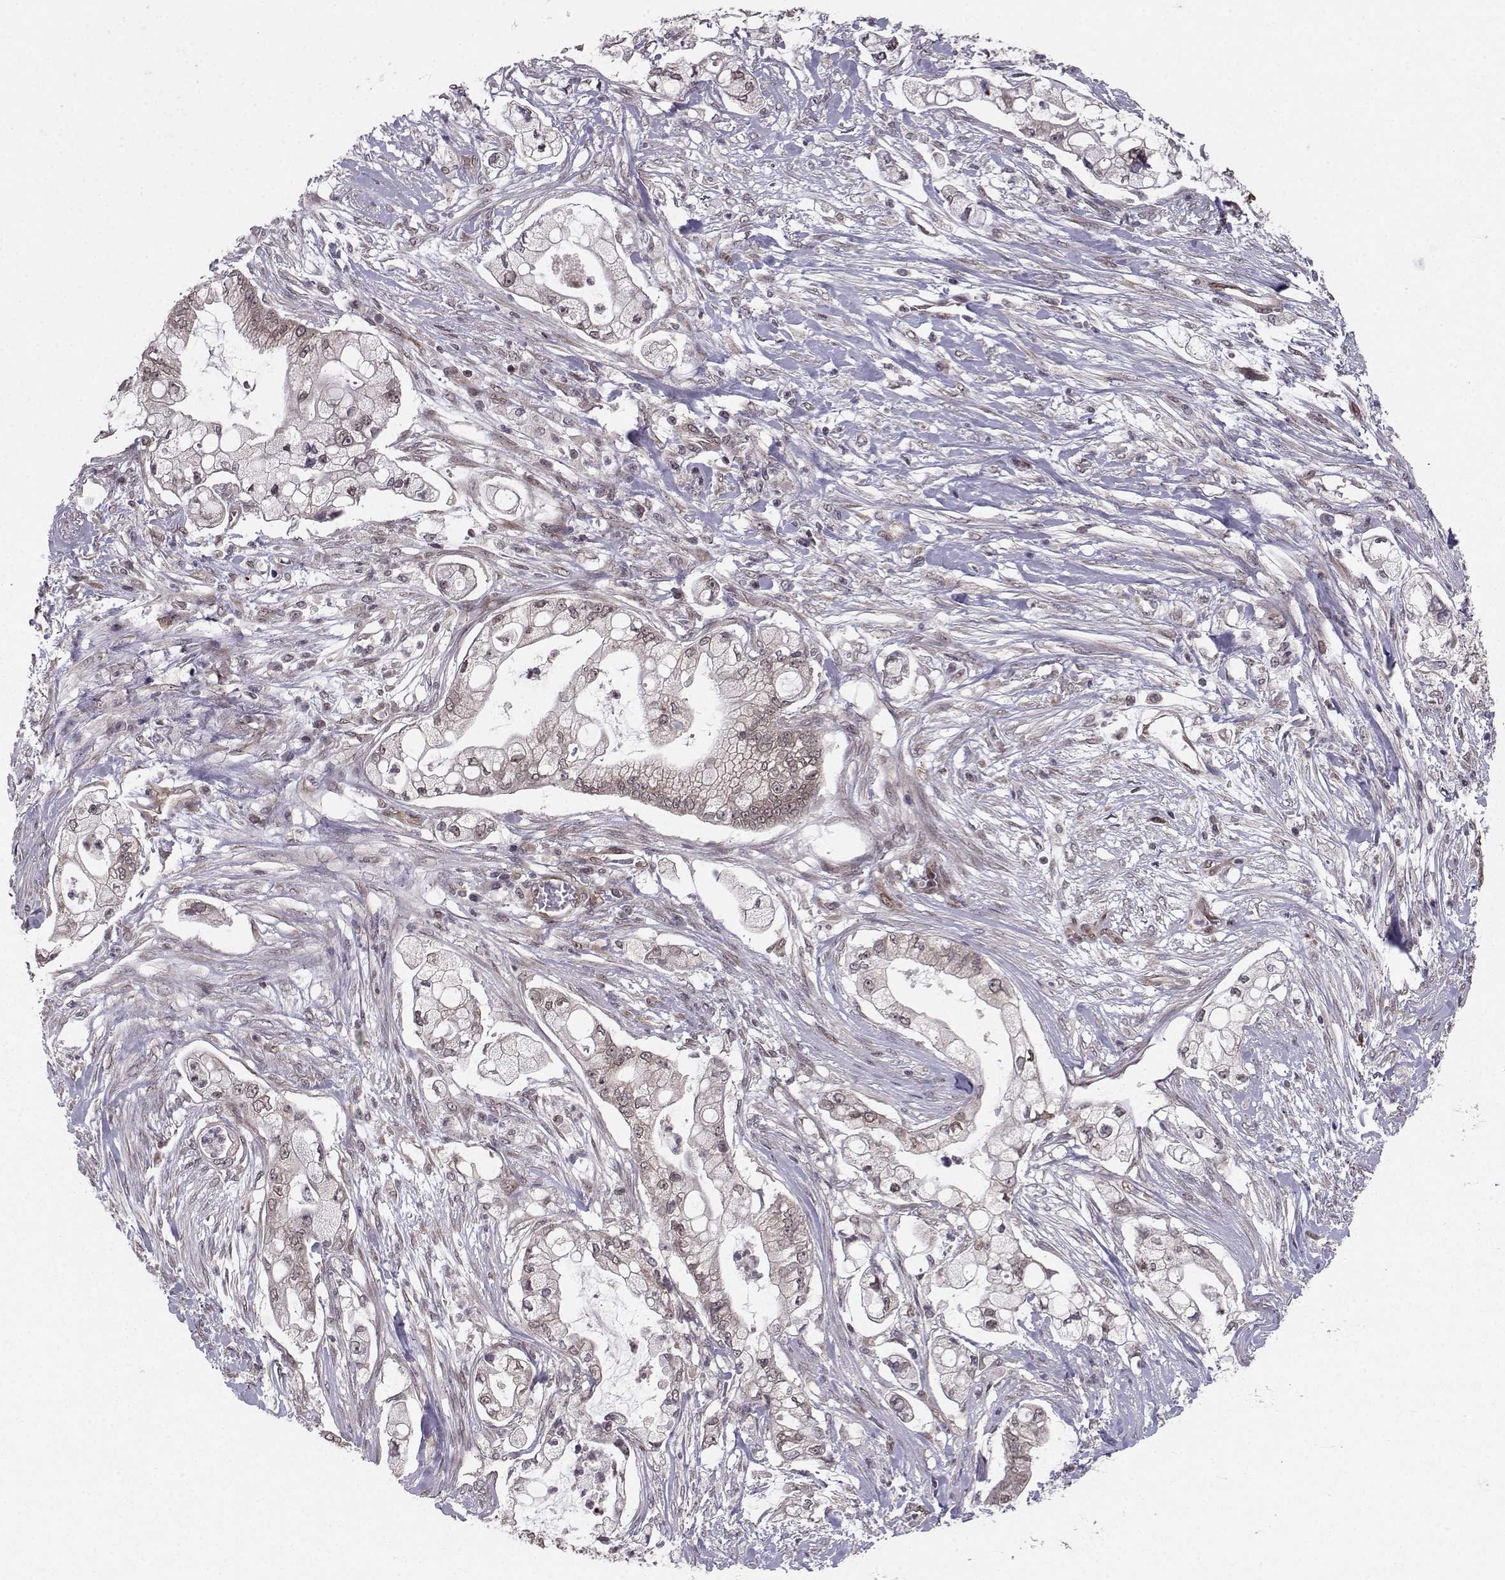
{"staining": {"intensity": "moderate", "quantity": ">75%", "location": "cytoplasmic/membranous"}, "tissue": "pancreatic cancer", "cell_type": "Tumor cells", "image_type": "cancer", "snomed": [{"axis": "morphology", "description": "Adenocarcinoma, NOS"}, {"axis": "topography", "description": "Pancreas"}], "caption": "A brown stain labels moderate cytoplasmic/membranous positivity of a protein in human pancreatic cancer tumor cells.", "gene": "PKN2", "patient": {"sex": "female", "age": 69}}